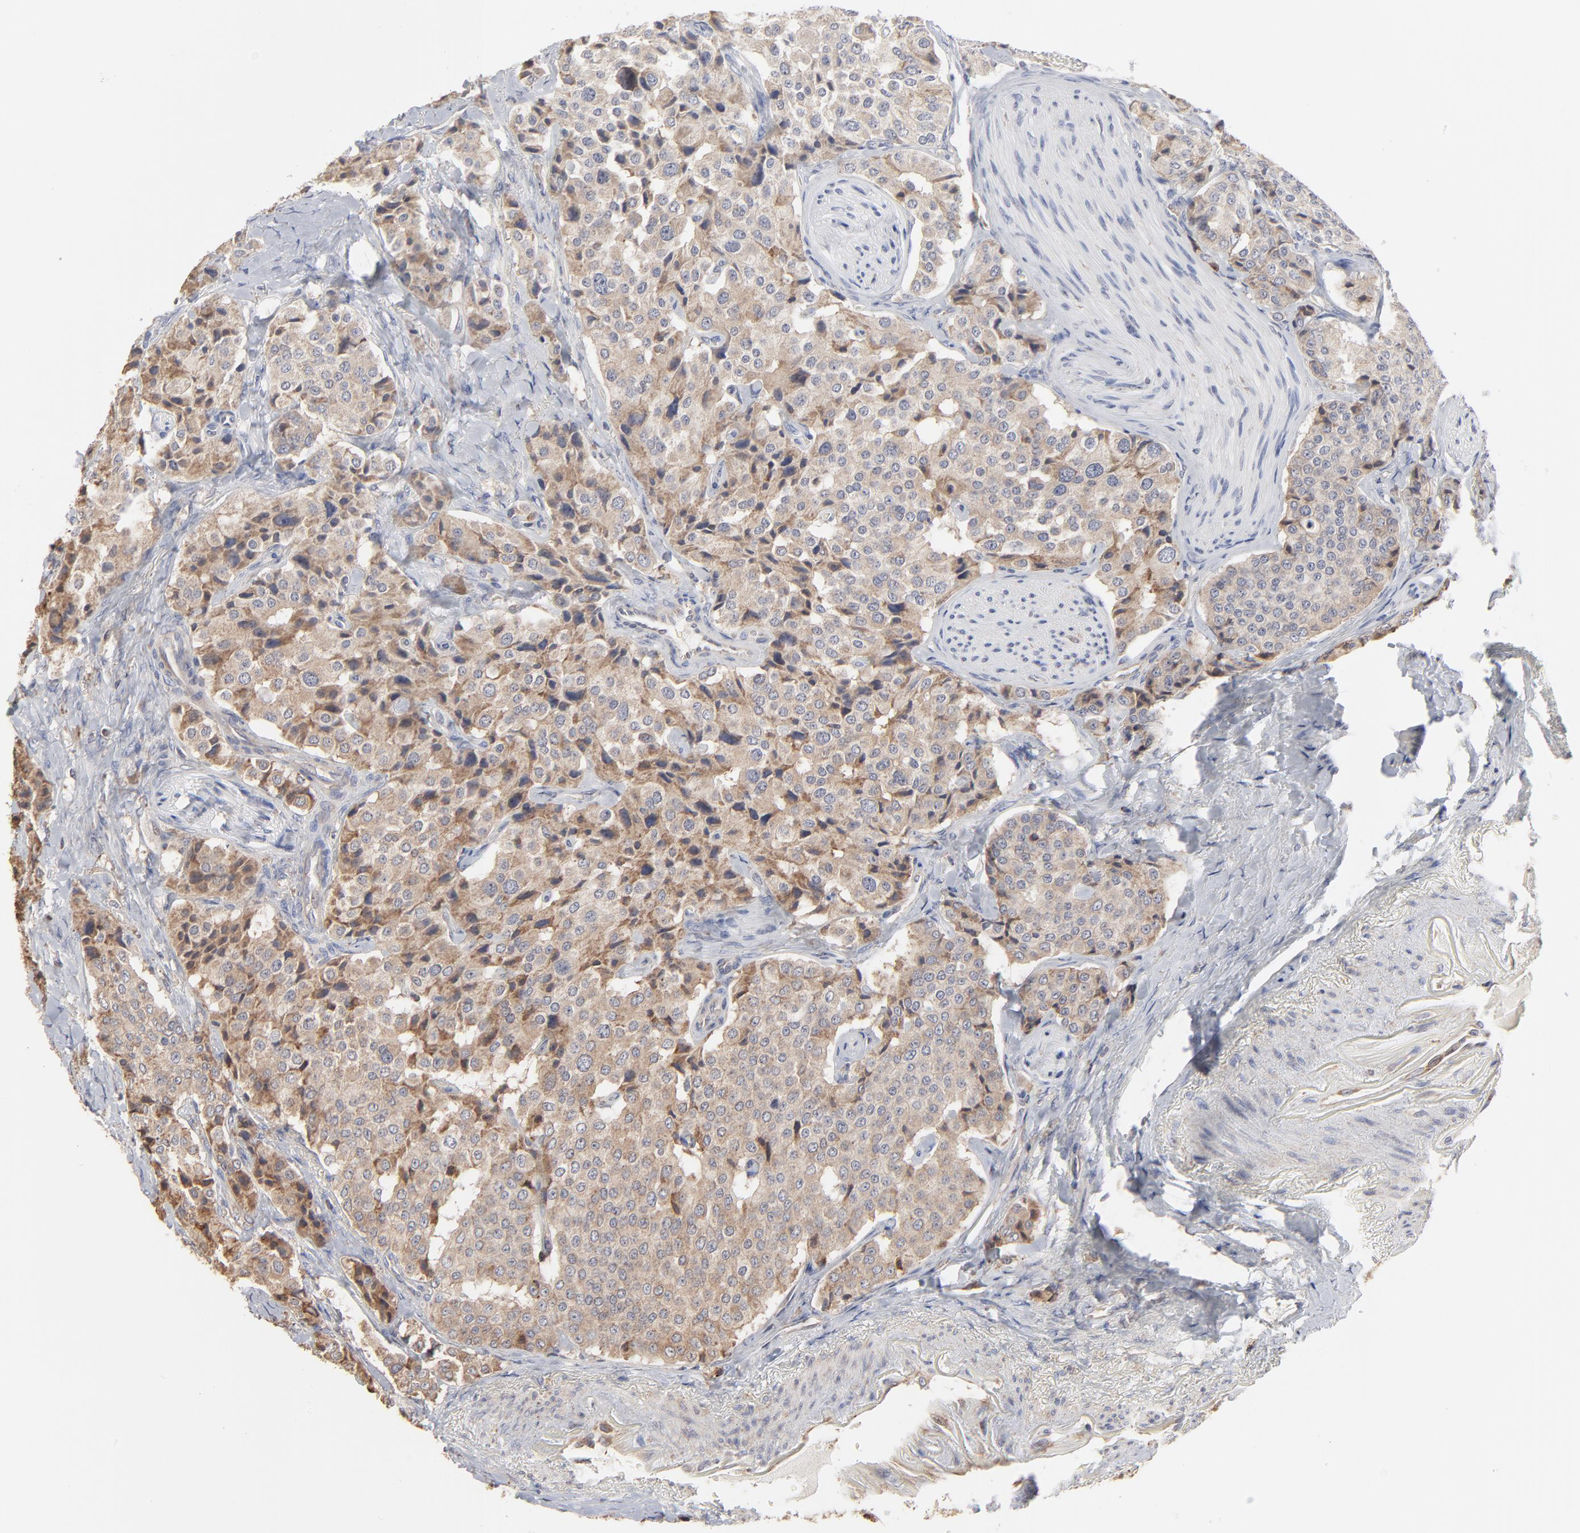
{"staining": {"intensity": "moderate", "quantity": "25%-75%", "location": "cytoplasmic/membranous"}, "tissue": "carcinoid", "cell_type": "Tumor cells", "image_type": "cancer", "snomed": [{"axis": "morphology", "description": "Carcinoid, malignant, NOS"}, {"axis": "topography", "description": "Colon"}], "caption": "Malignant carcinoid stained for a protein reveals moderate cytoplasmic/membranous positivity in tumor cells. The protein is stained brown, and the nuclei are stained in blue (DAB IHC with brightfield microscopy, high magnification).", "gene": "RNF213", "patient": {"sex": "female", "age": 61}}